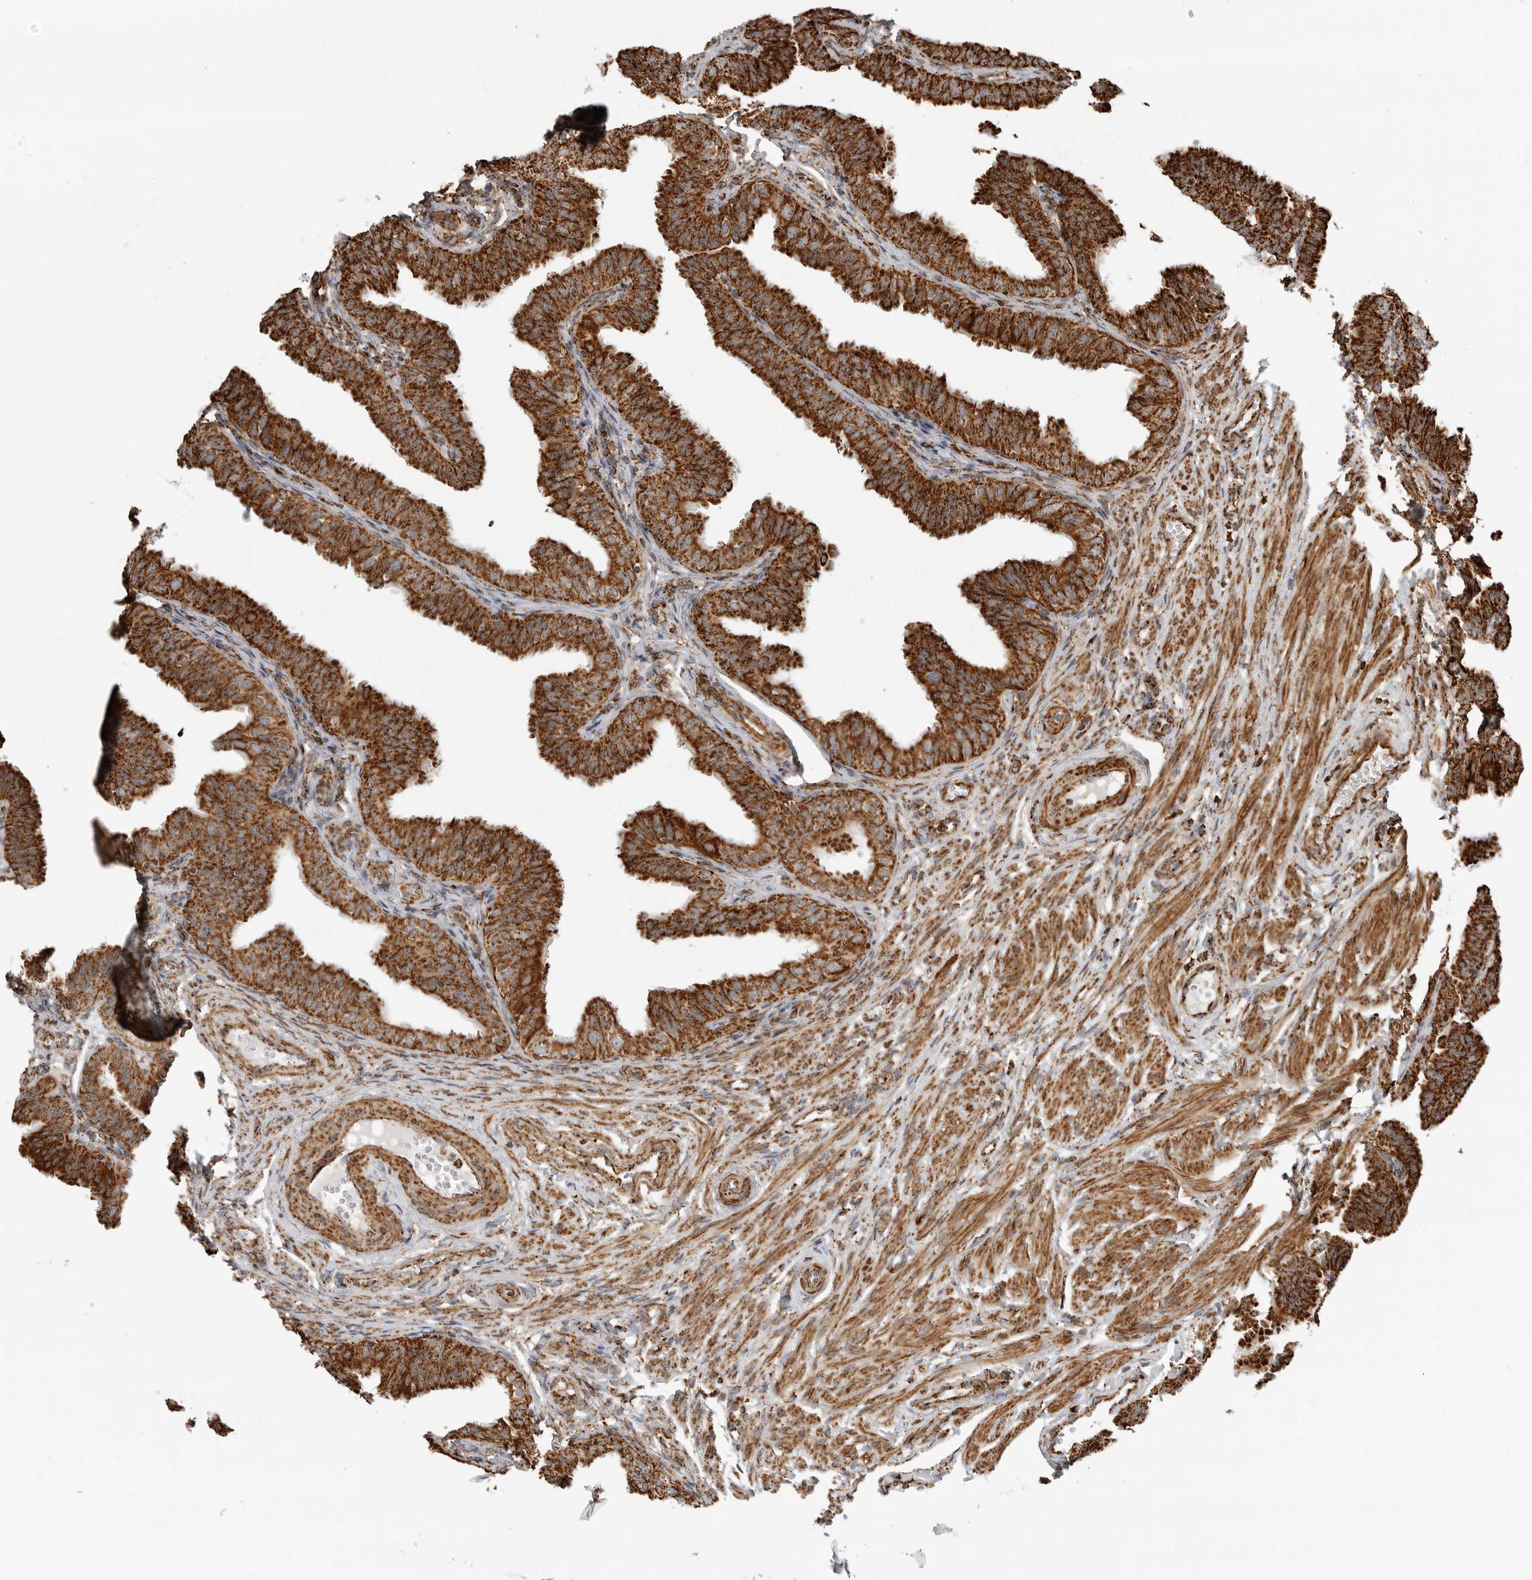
{"staining": {"intensity": "strong", "quantity": ">75%", "location": "cytoplasmic/membranous"}, "tissue": "fallopian tube", "cell_type": "Glandular cells", "image_type": "normal", "snomed": [{"axis": "morphology", "description": "Normal tissue, NOS"}, {"axis": "topography", "description": "Fallopian tube"}], "caption": "High-power microscopy captured an IHC photomicrograph of unremarkable fallopian tube, revealing strong cytoplasmic/membranous expression in approximately >75% of glandular cells.", "gene": "BMP2K", "patient": {"sex": "female", "age": 35}}